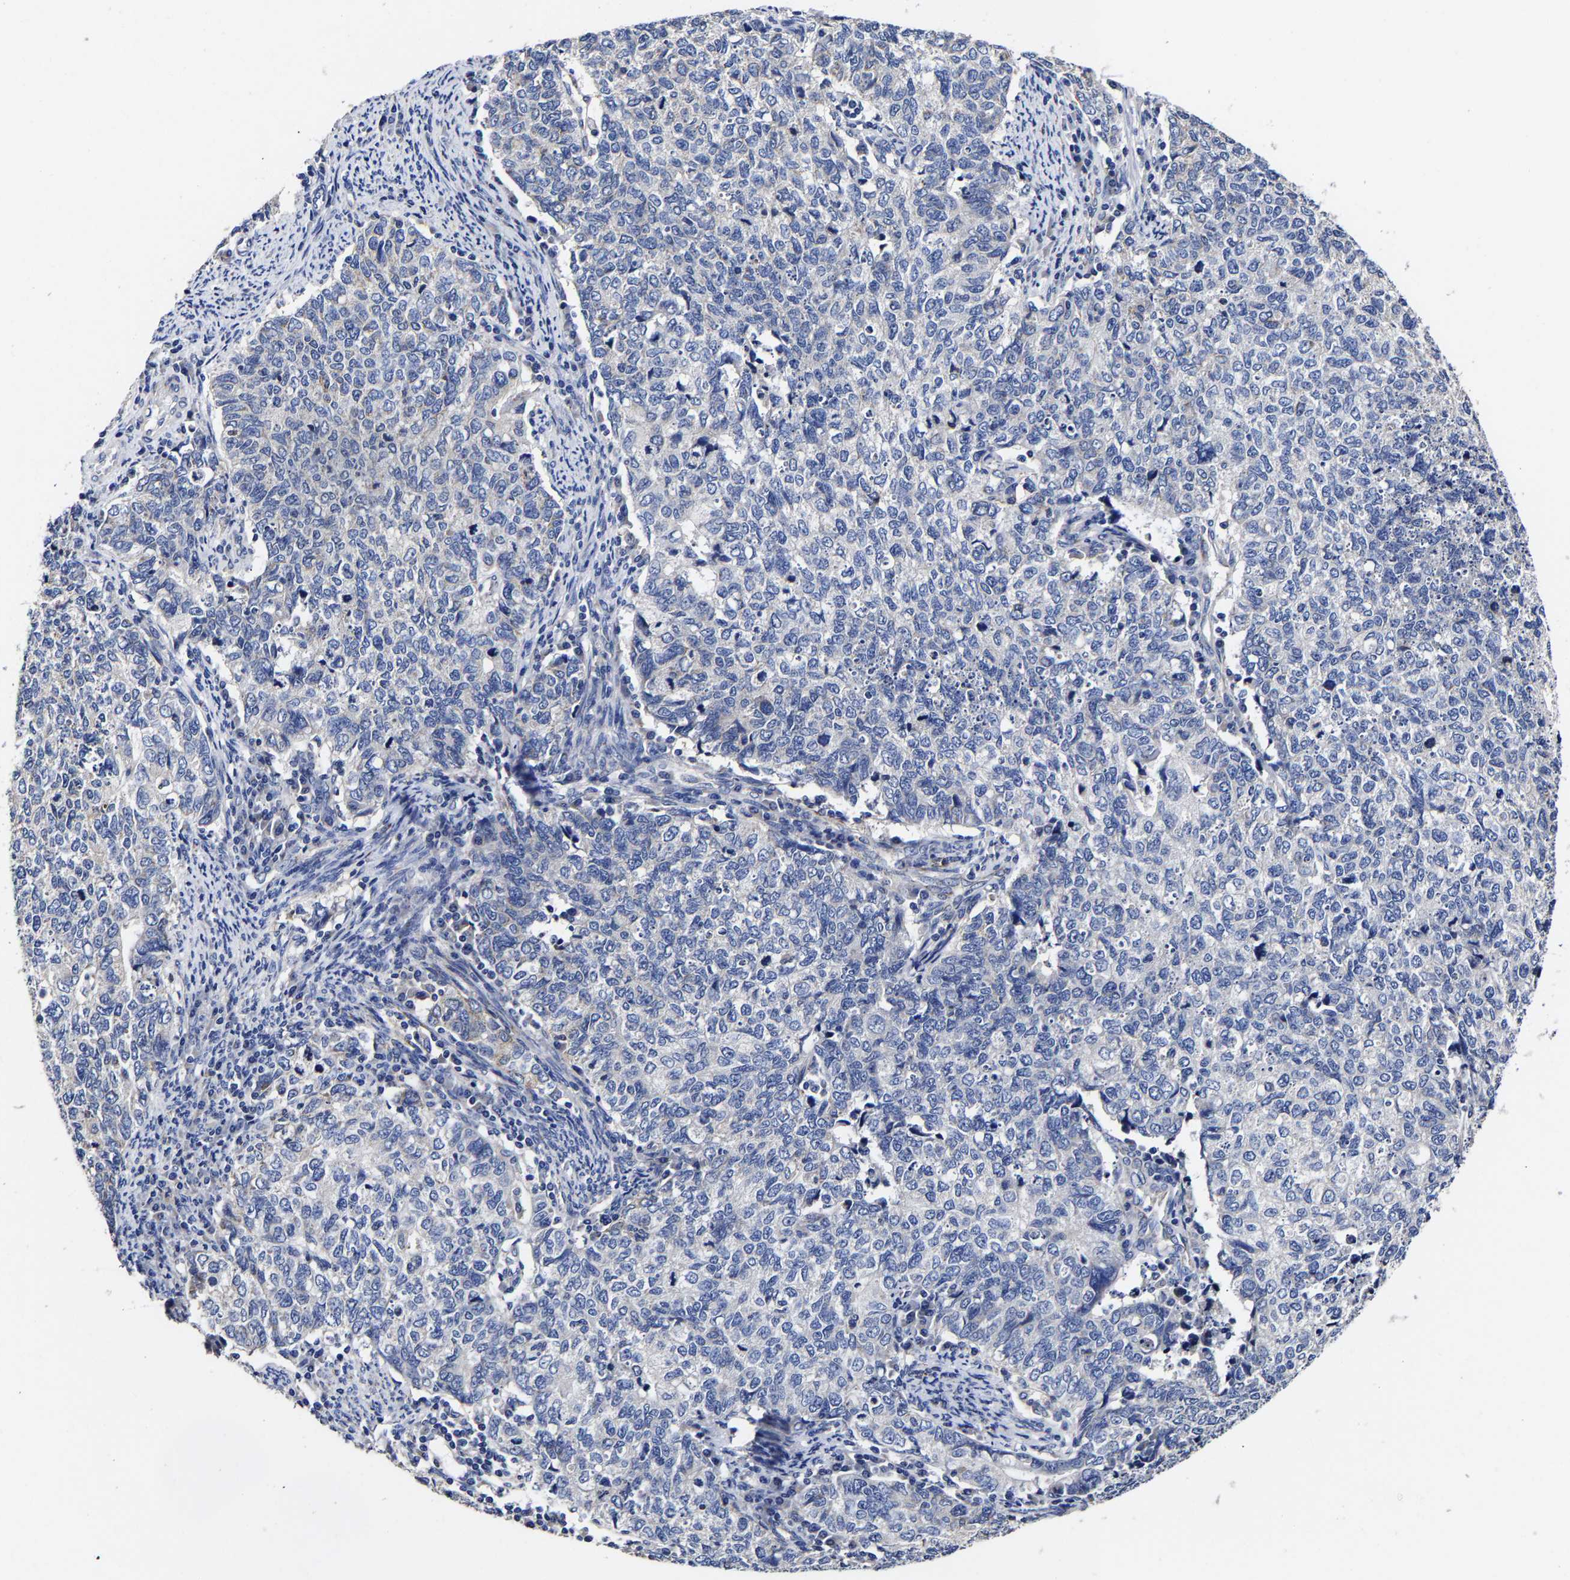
{"staining": {"intensity": "negative", "quantity": "none", "location": "none"}, "tissue": "cervical cancer", "cell_type": "Tumor cells", "image_type": "cancer", "snomed": [{"axis": "morphology", "description": "Squamous cell carcinoma, NOS"}, {"axis": "topography", "description": "Cervix"}], "caption": "Immunohistochemistry of squamous cell carcinoma (cervical) displays no staining in tumor cells. (Brightfield microscopy of DAB (3,3'-diaminobenzidine) immunohistochemistry at high magnification).", "gene": "AASS", "patient": {"sex": "female", "age": 63}}